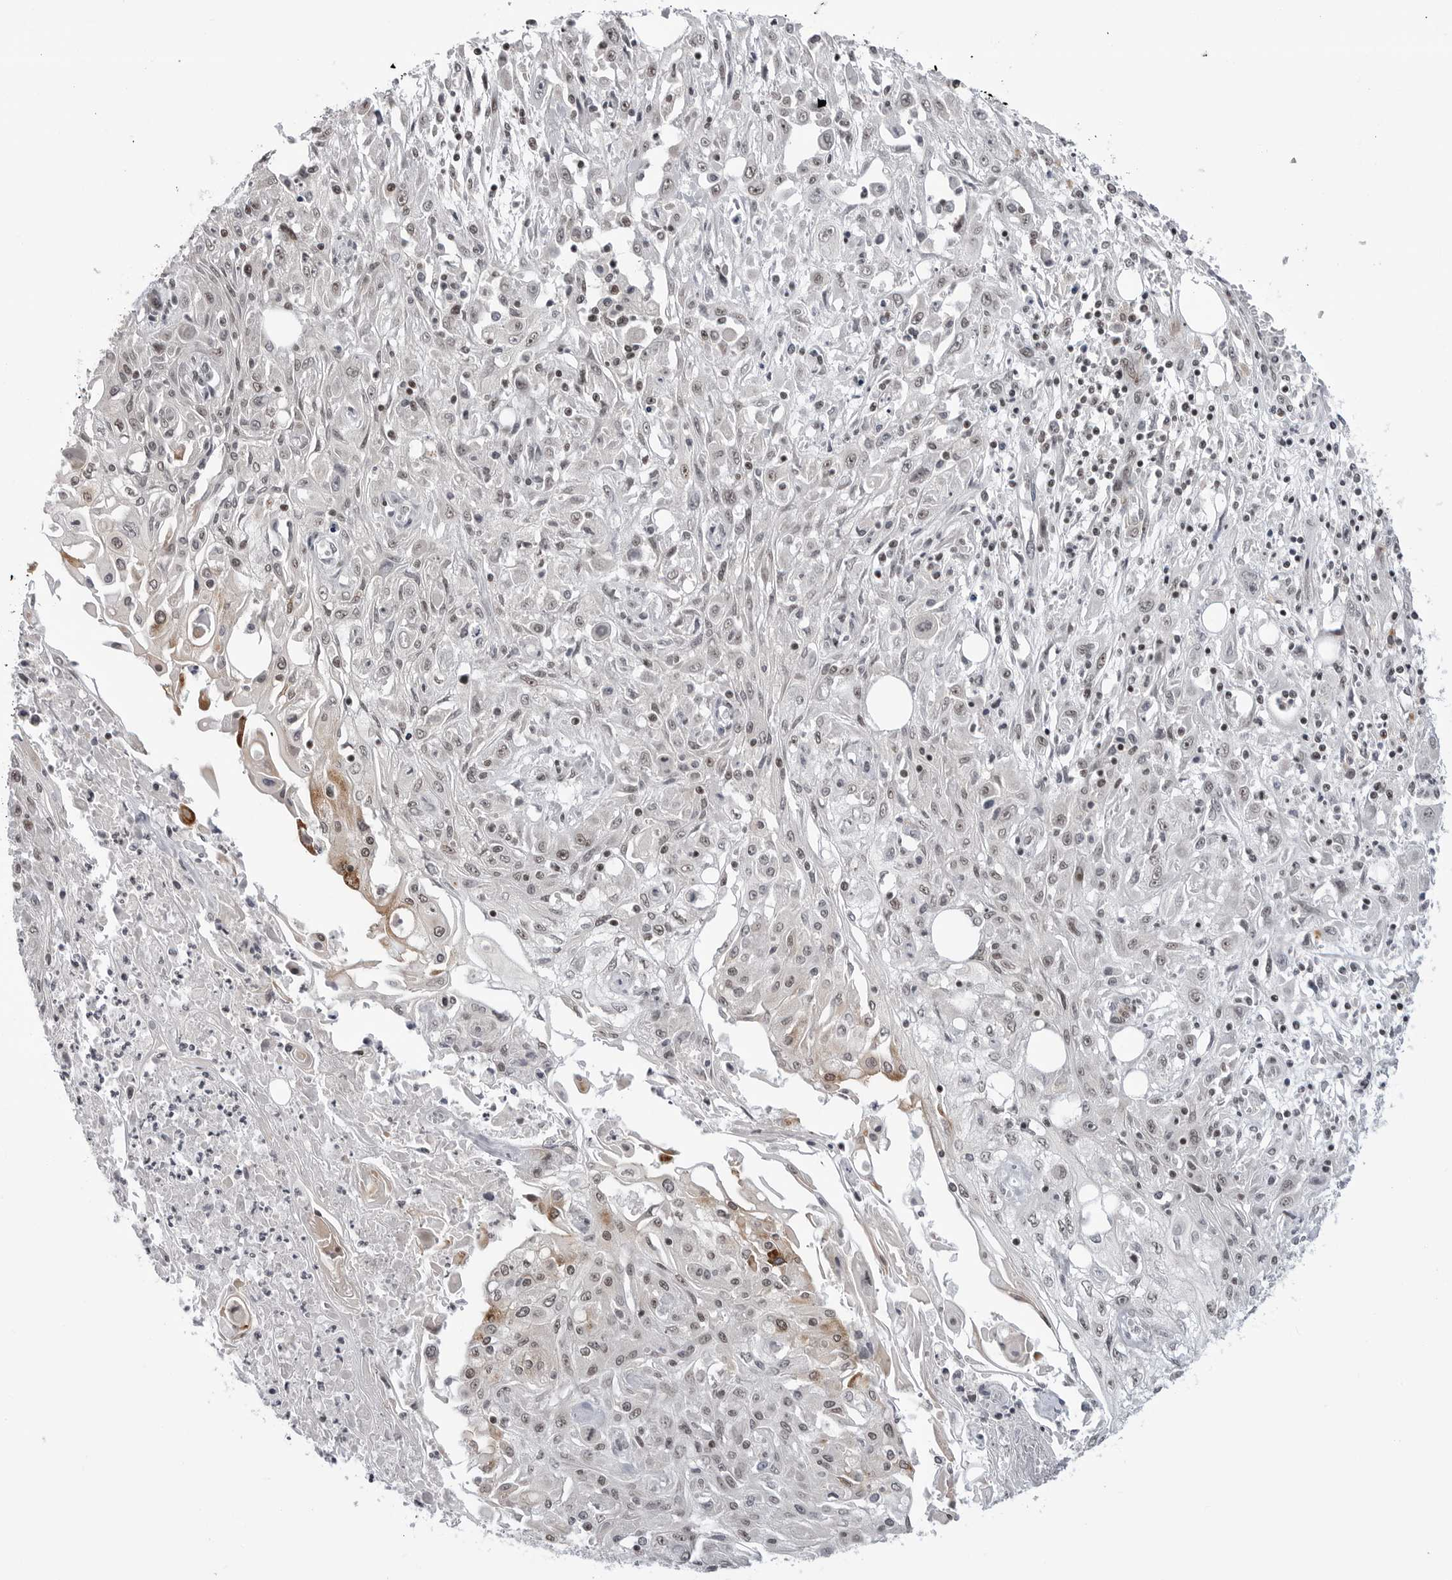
{"staining": {"intensity": "weak", "quantity": "<25%", "location": "nuclear"}, "tissue": "skin cancer", "cell_type": "Tumor cells", "image_type": "cancer", "snomed": [{"axis": "morphology", "description": "Squamous cell carcinoma, NOS"}, {"axis": "morphology", "description": "Squamous cell carcinoma, metastatic, NOS"}, {"axis": "topography", "description": "Skin"}, {"axis": "topography", "description": "Lymph node"}], "caption": "Tumor cells show no significant positivity in skin cancer (metastatic squamous cell carcinoma). (DAB immunohistochemistry, high magnification).", "gene": "TRIM66", "patient": {"sex": "male", "age": 75}}